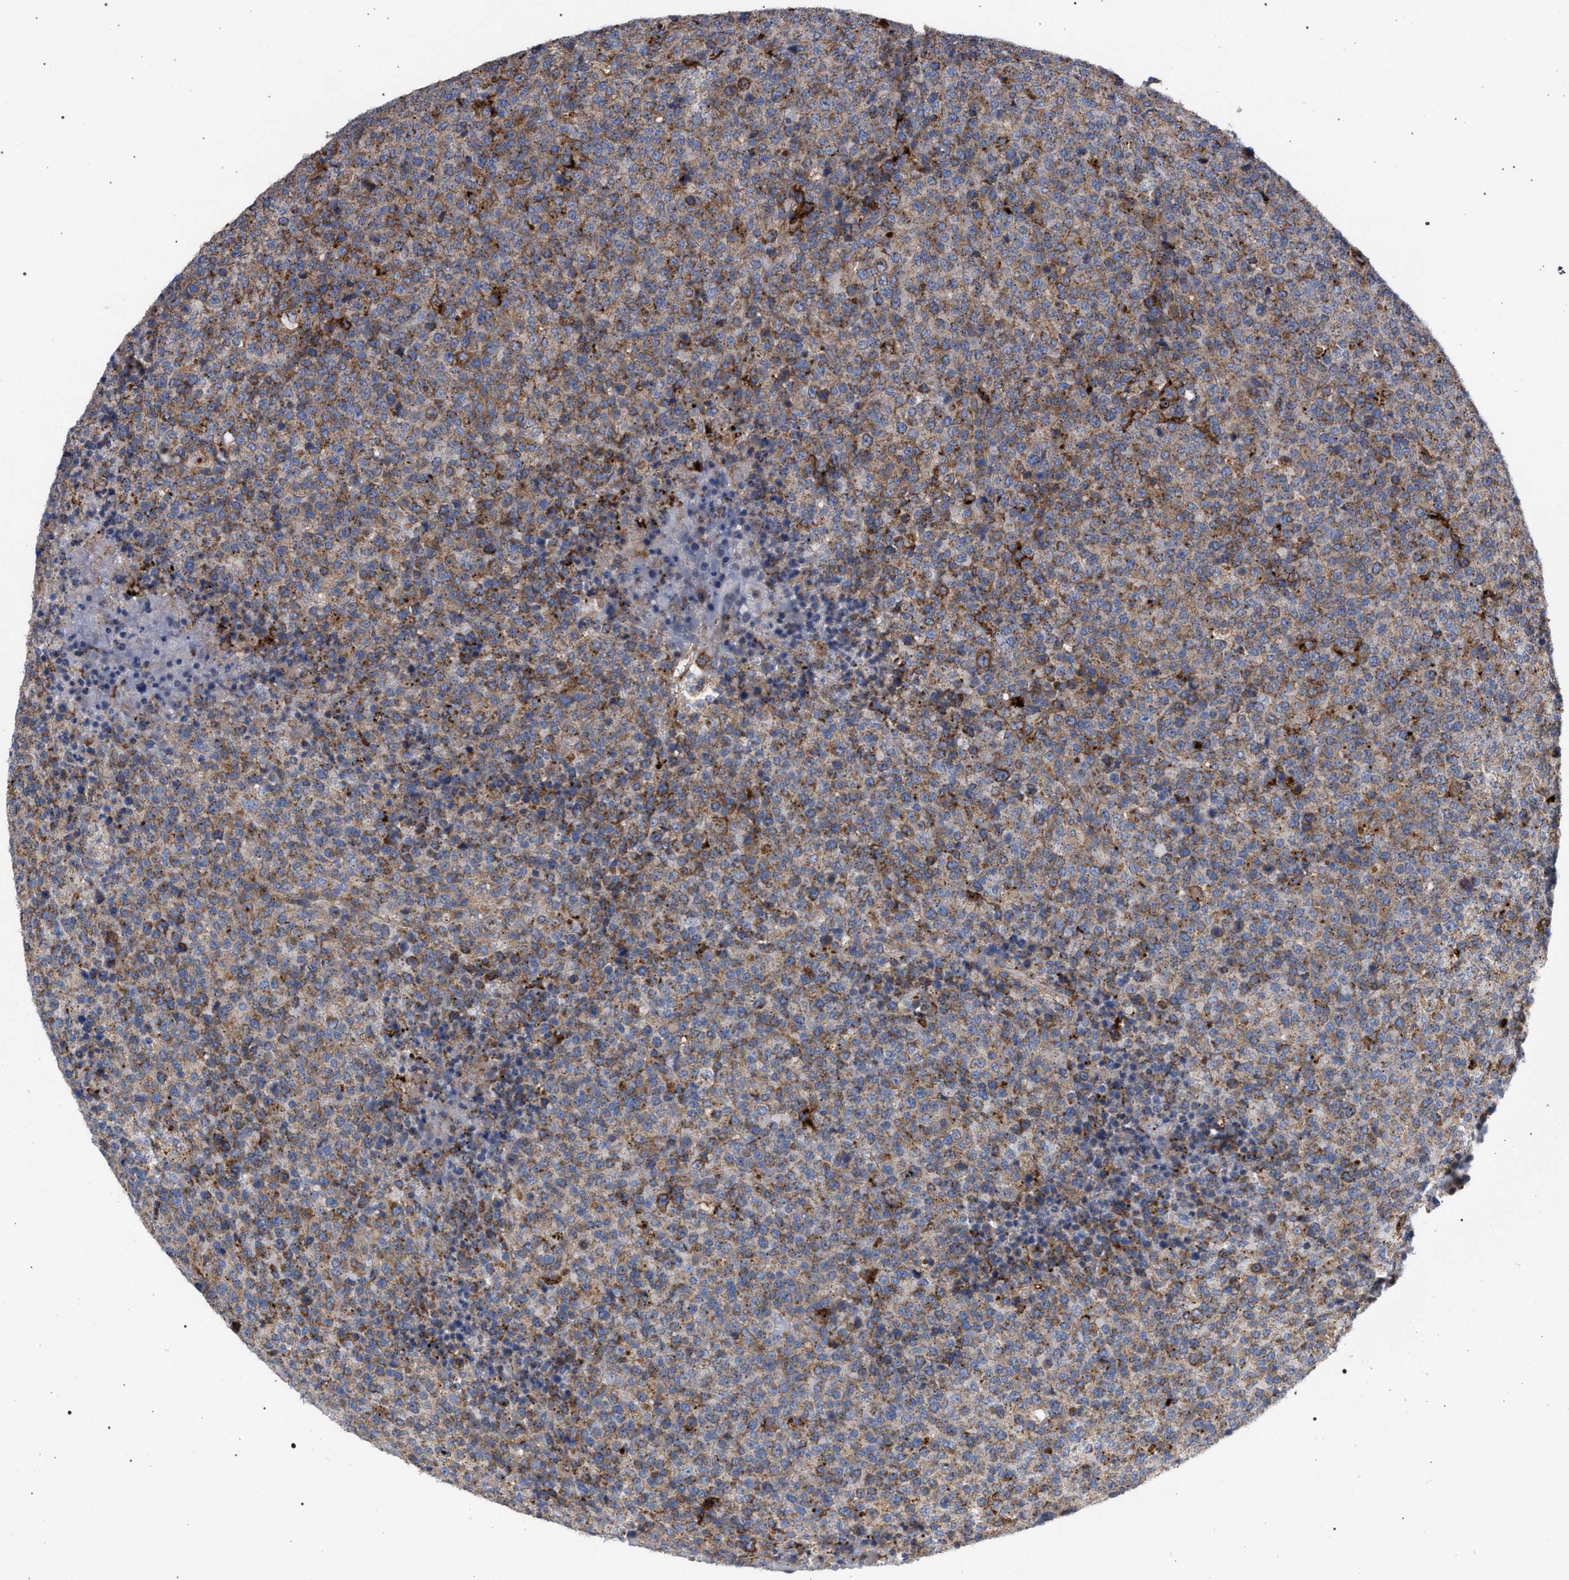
{"staining": {"intensity": "moderate", "quantity": ">75%", "location": "cytoplasmic/membranous"}, "tissue": "lymphoma", "cell_type": "Tumor cells", "image_type": "cancer", "snomed": [{"axis": "morphology", "description": "Malignant lymphoma, non-Hodgkin's type, High grade"}, {"axis": "topography", "description": "Lymph node"}], "caption": "Moderate cytoplasmic/membranous staining is present in approximately >75% of tumor cells in lymphoma. The staining is performed using DAB (3,3'-diaminobenzidine) brown chromogen to label protein expression. The nuclei are counter-stained blue using hematoxylin.", "gene": "PPT1", "patient": {"sex": "male", "age": 13}}